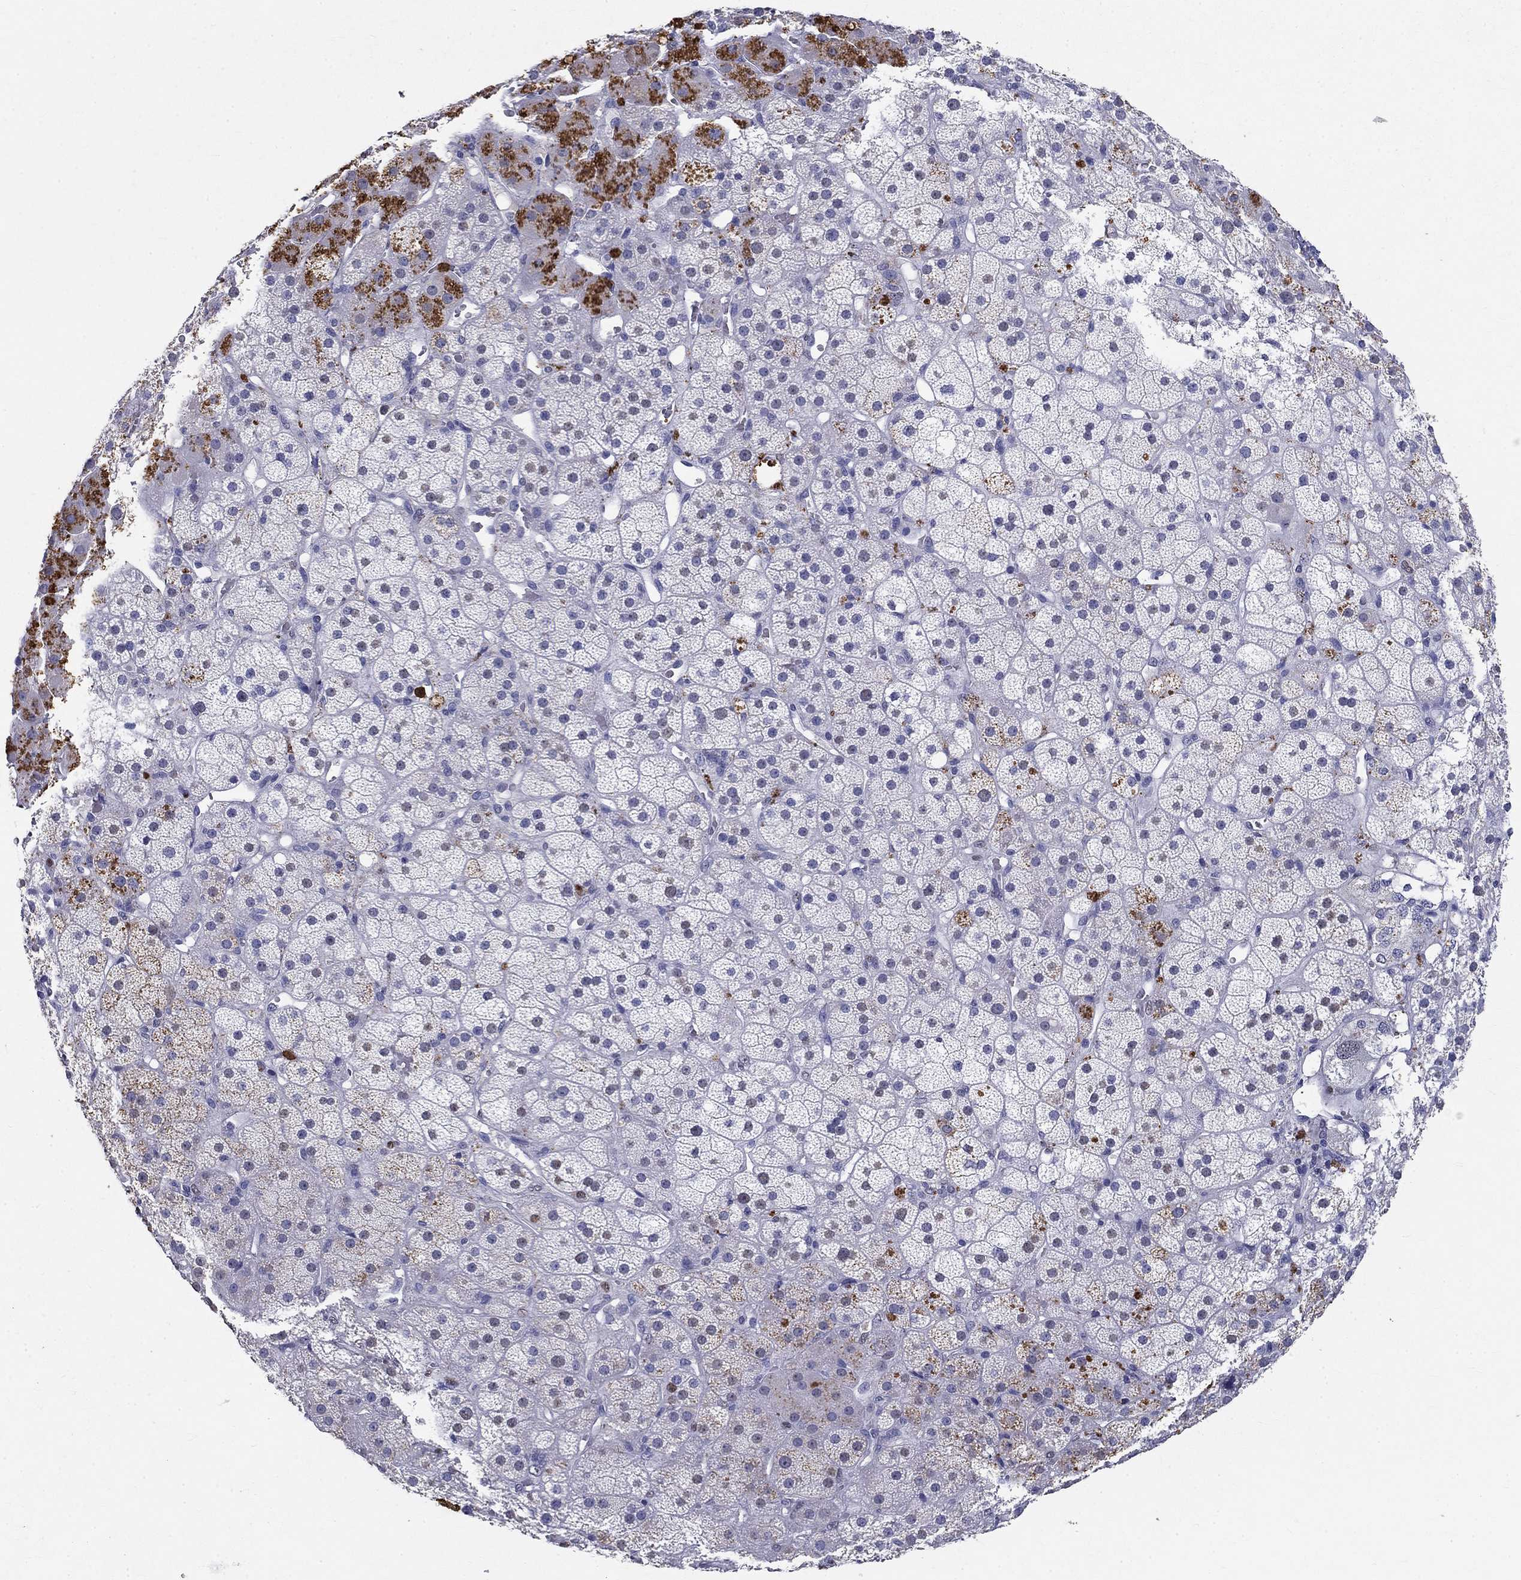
{"staining": {"intensity": "negative", "quantity": "none", "location": "none"}, "tissue": "adrenal gland", "cell_type": "Glandular cells", "image_type": "normal", "snomed": [{"axis": "morphology", "description": "Normal tissue, NOS"}, {"axis": "topography", "description": "Adrenal gland"}], "caption": "Immunohistochemistry (IHC) of unremarkable adrenal gland reveals no expression in glandular cells.", "gene": "IGSF8", "patient": {"sex": "male", "age": 57}}